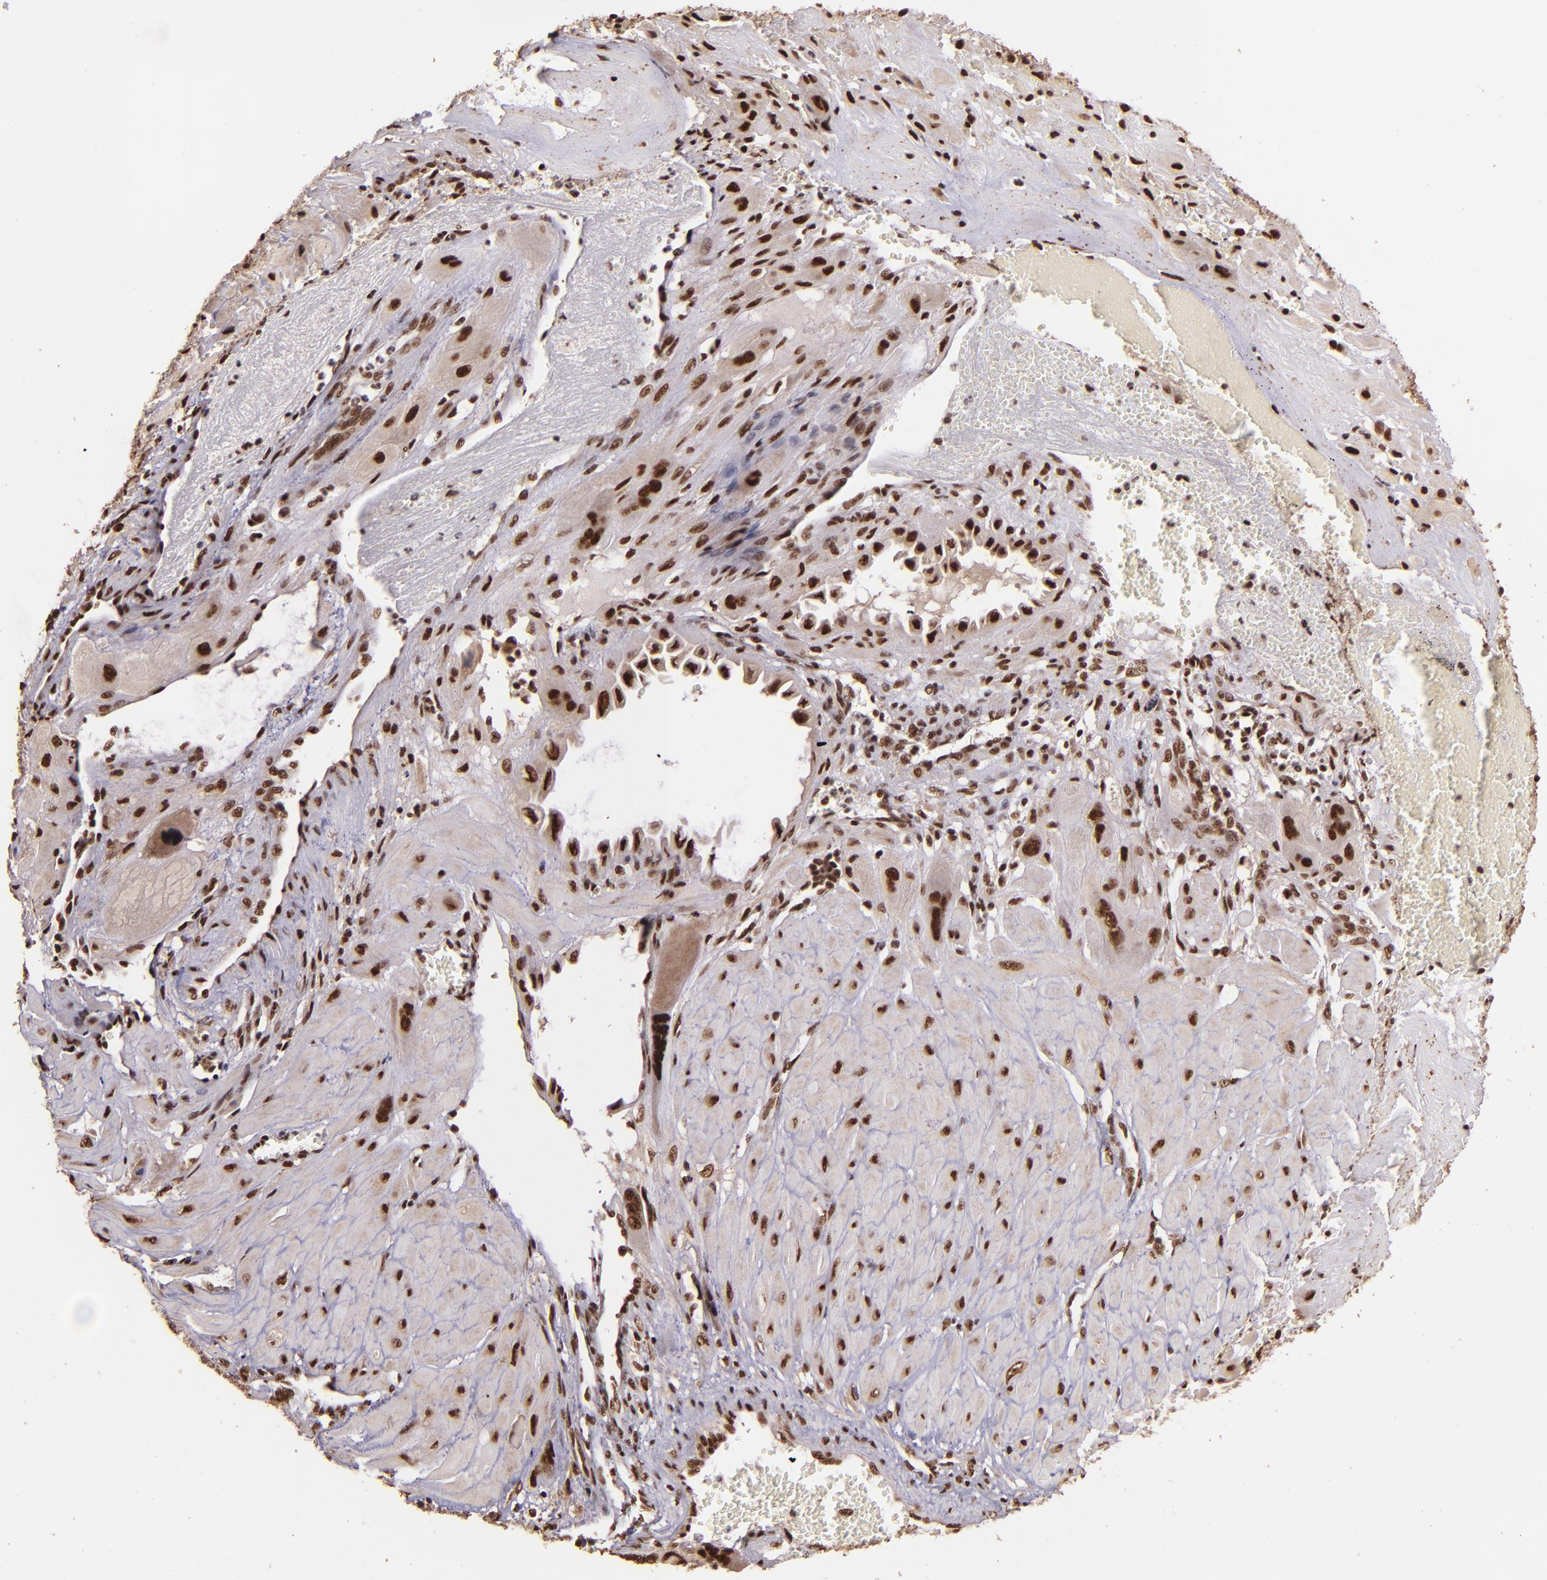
{"staining": {"intensity": "strong", "quantity": ">75%", "location": "nuclear"}, "tissue": "cervical cancer", "cell_type": "Tumor cells", "image_type": "cancer", "snomed": [{"axis": "morphology", "description": "Squamous cell carcinoma, NOS"}, {"axis": "topography", "description": "Cervix"}], "caption": "Strong nuclear protein staining is identified in about >75% of tumor cells in squamous cell carcinoma (cervical).", "gene": "PQBP1", "patient": {"sex": "female", "age": 34}}